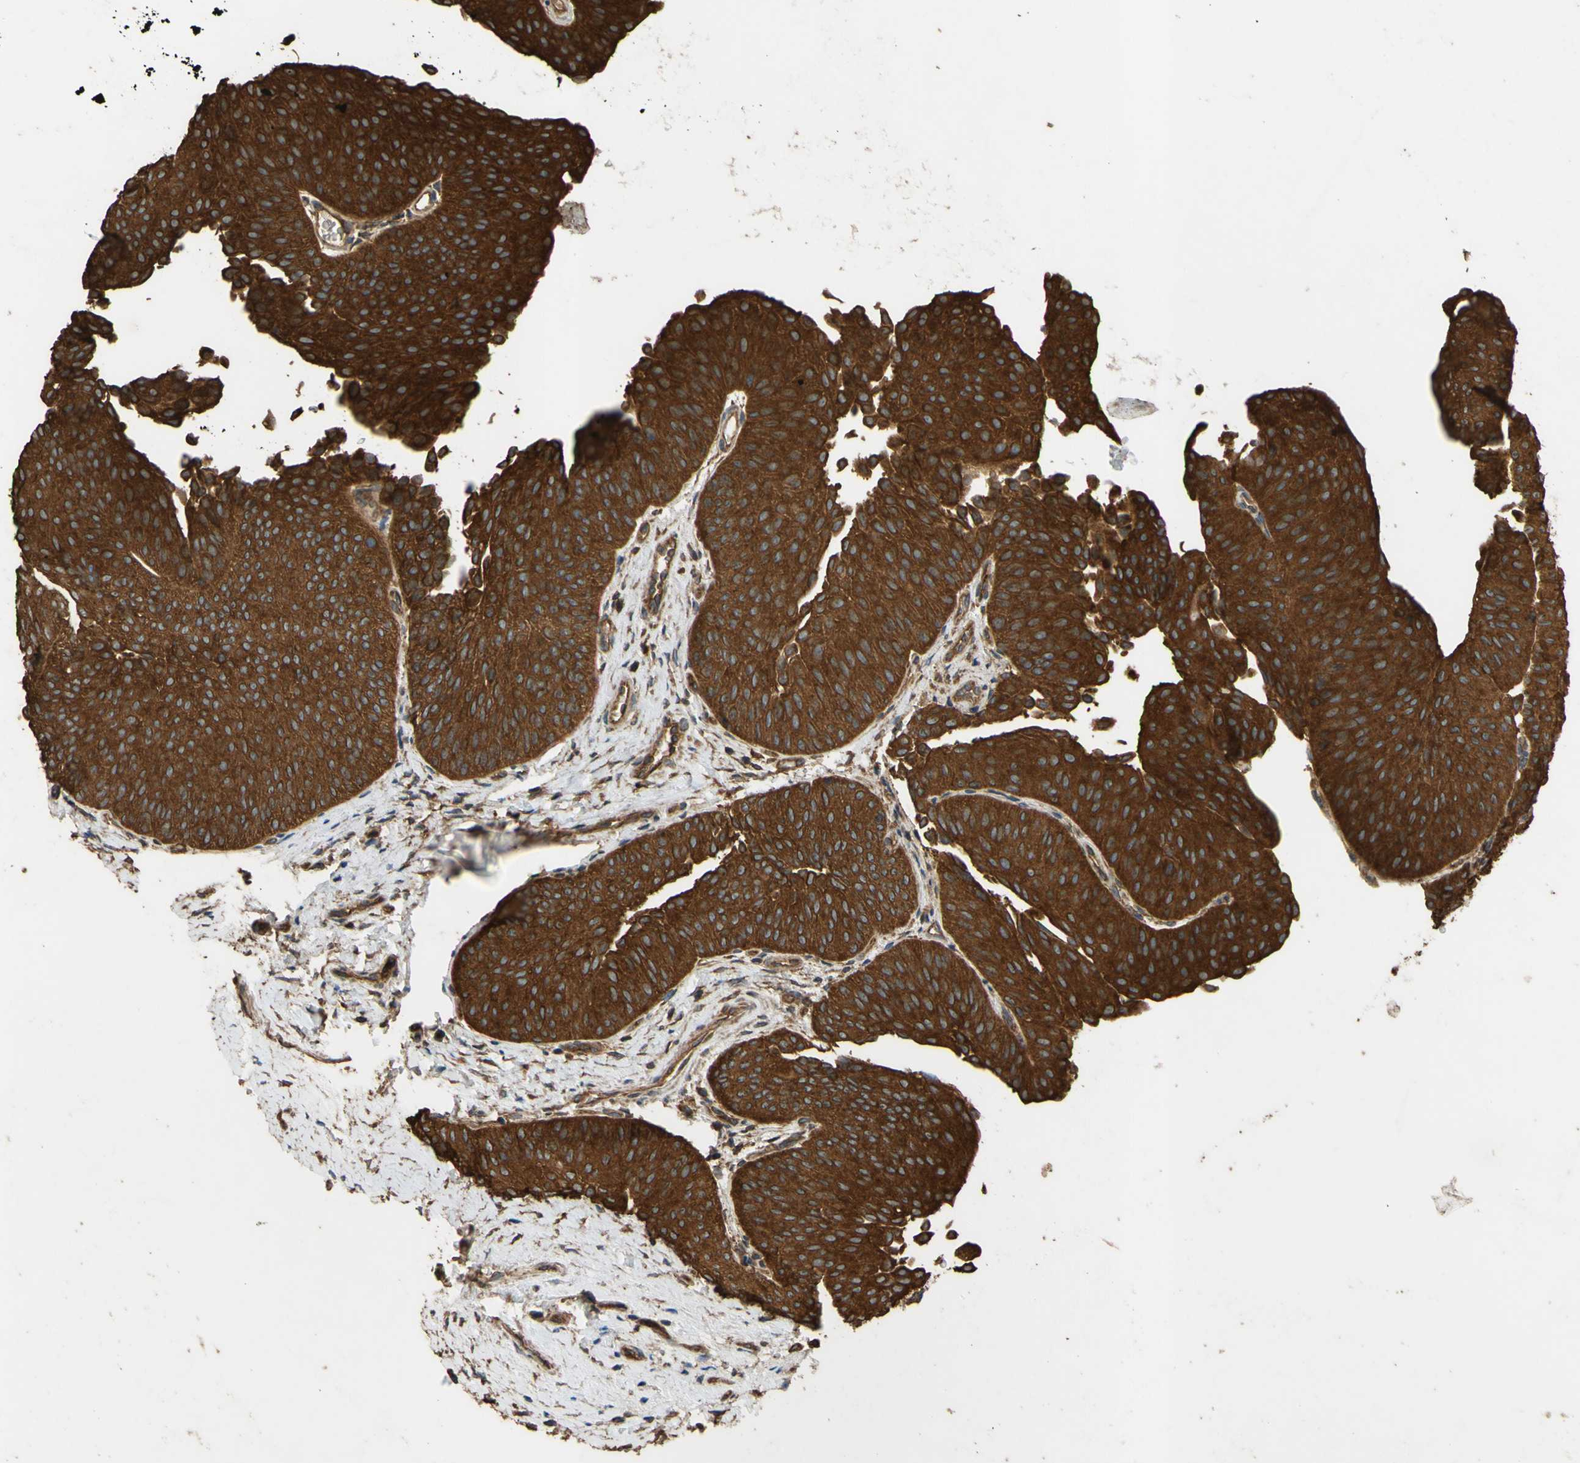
{"staining": {"intensity": "strong", "quantity": ">75%", "location": "cytoplasmic/membranous"}, "tissue": "urothelial cancer", "cell_type": "Tumor cells", "image_type": "cancer", "snomed": [{"axis": "morphology", "description": "Urothelial carcinoma, Low grade"}, {"axis": "topography", "description": "Urinary bladder"}], "caption": "Protein analysis of urothelial cancer tissue reveals strong cytoplasmic/membranous positivity in about >75% of tumor cells.", "gene": "CTTN", "patient": {"sex": "female", "age": 60}}